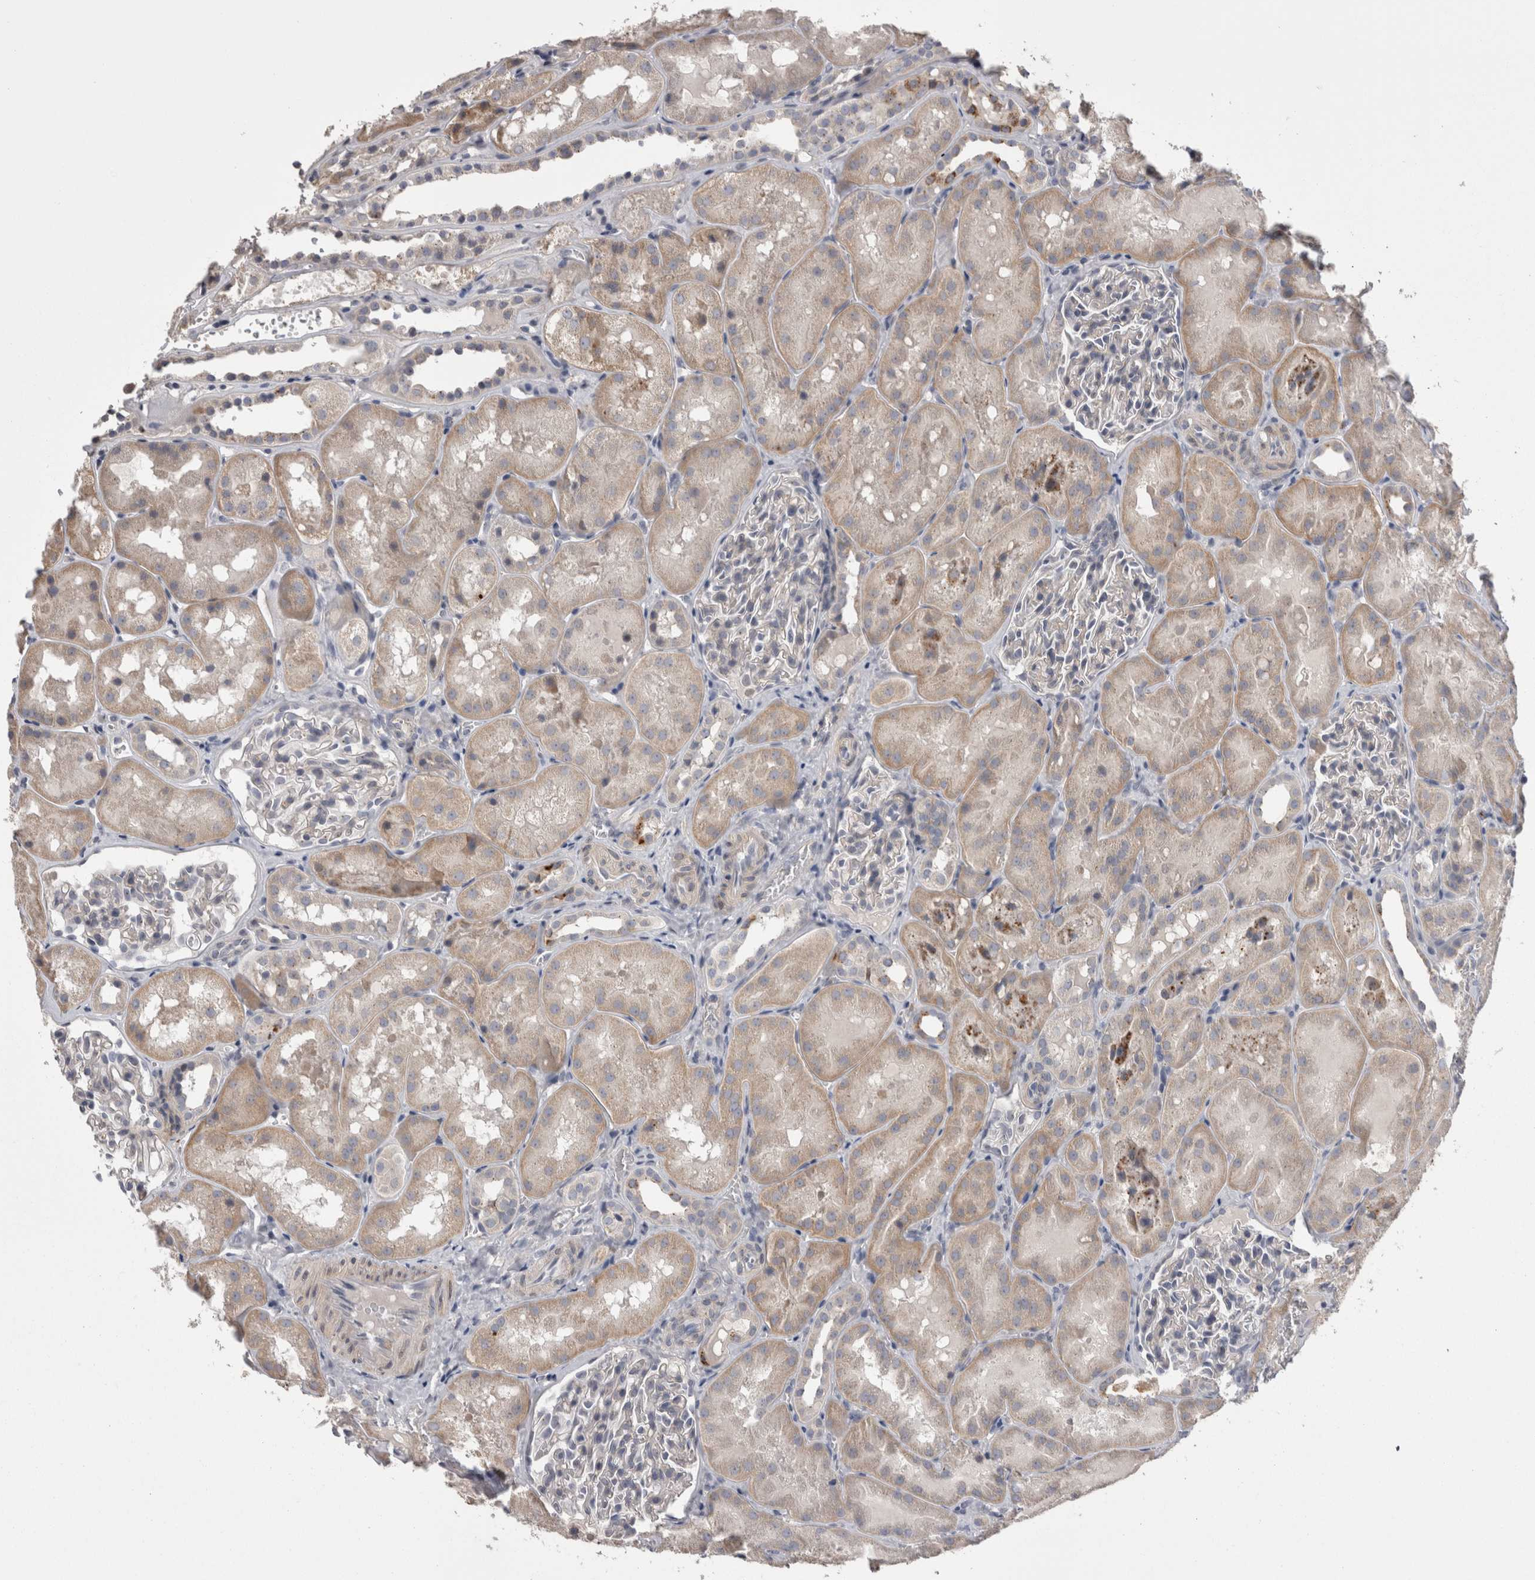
{"staining": {"intensity": "negative", "quantity": "none", "location": "none"}, "tissue": "kidney", "cell_type": "Cells in glomeruli", "image_type": "normal", "snomed": [{"axis": "morphology", "description": "Normal tissue, NOS"}, {"axis": "topography", "description": "Kidney"}], "caption": "This is an immunohistochemistry histopathology image of unremarkable human kidney. There is no staining in cells in glomeruli.", "gene": "STC1", "patient": {"sex": "male", "age": 16}}